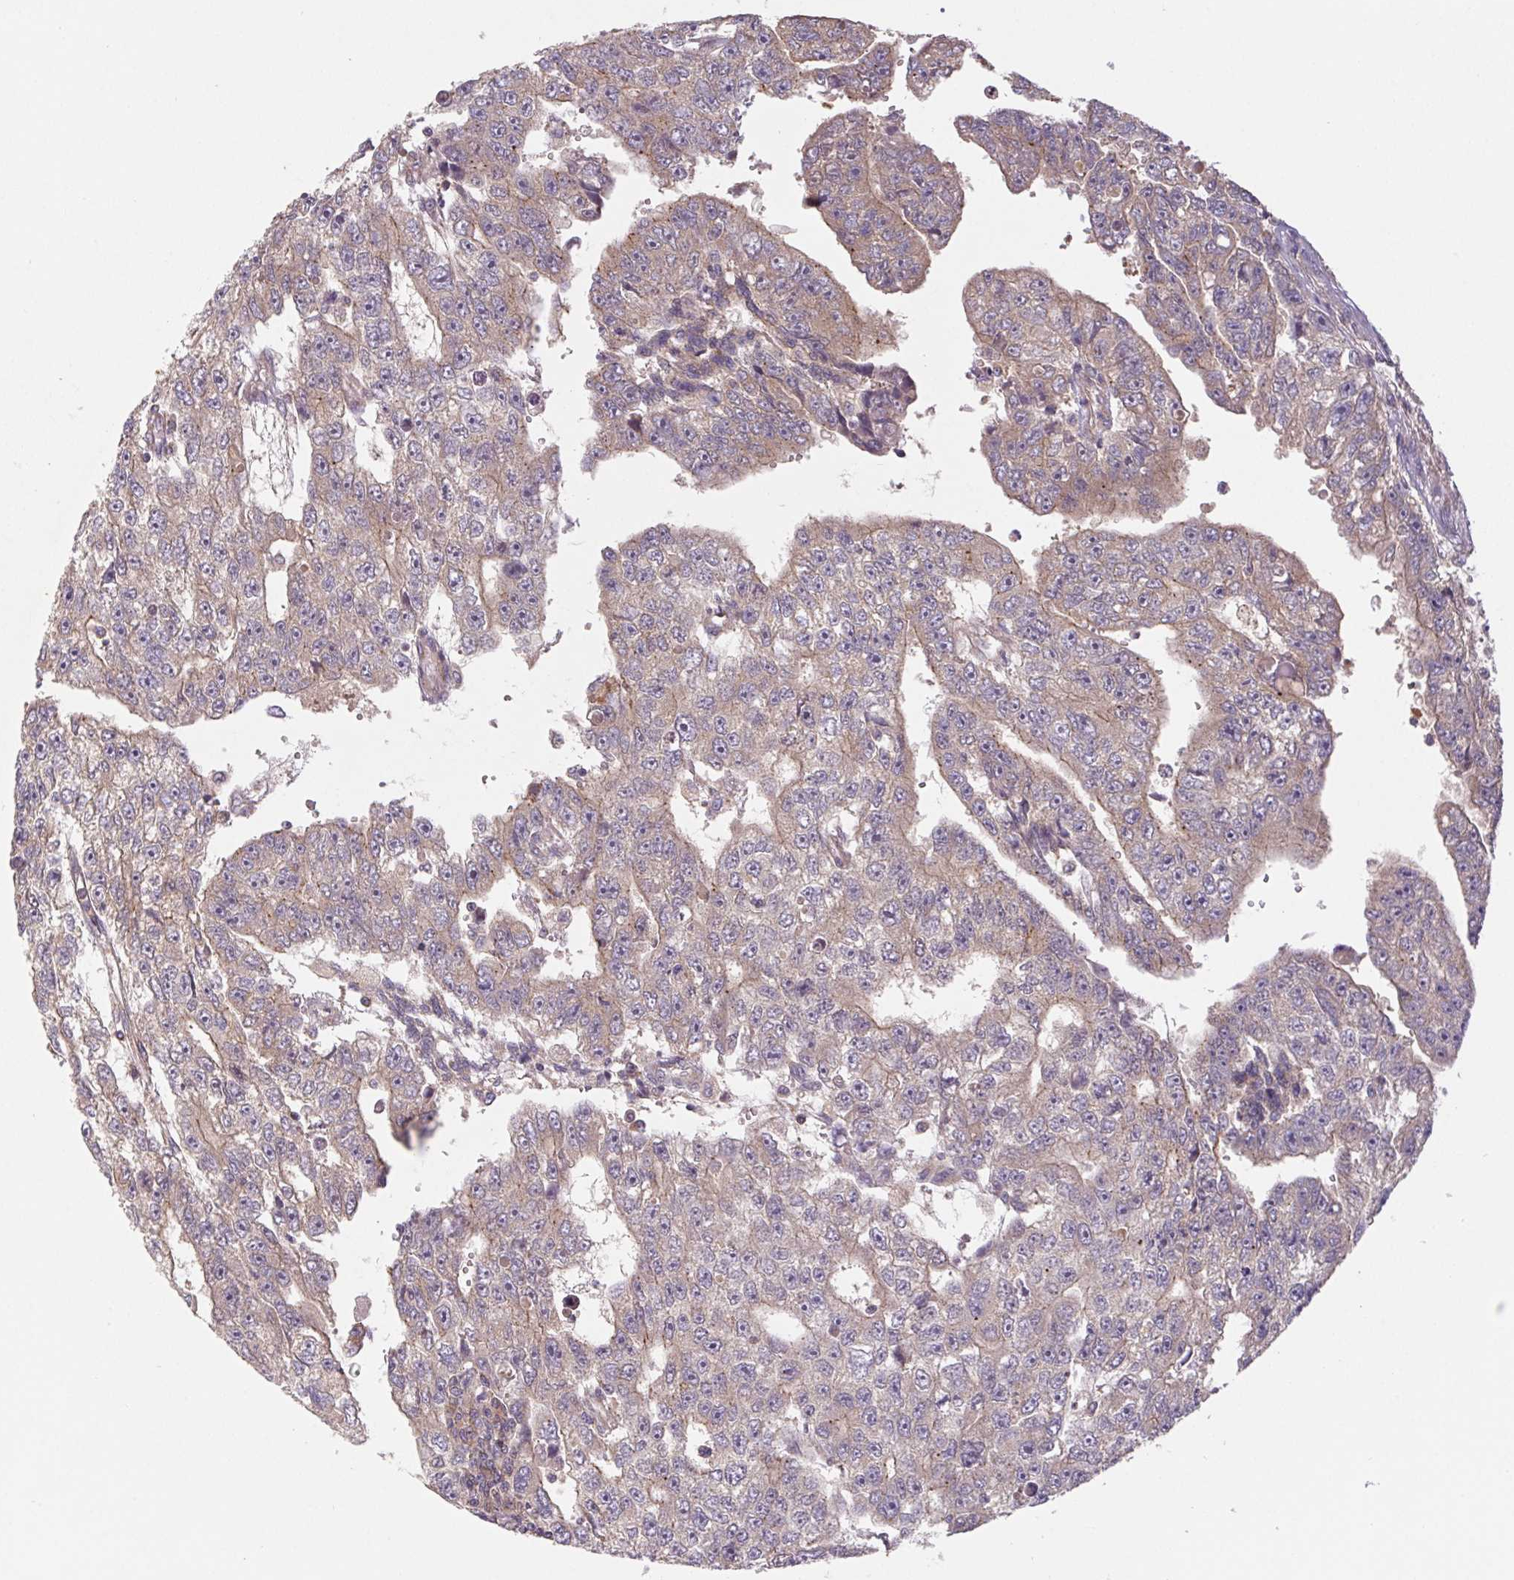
{"staining": {"intensity": "moderate", "quantity": "25%-75%", "location": "cytoplasmic/membranous"}, "tissue": "testis cancer", "cell_type": "Tumor cells", "image_type": "cancer", "snomed": [{"axis": "morphology", "description": "Carcinoma, Embryonal, NOS"}, {"axis": "topography", "description": "Testis"}], "caption": "Tumor cells reveal moderate cytoplasmic/membranous expression in about 25%-75% of cells in testis cancer (embryonal carcinoma).", "gene": "MTHFD1", "patient": {"sex": "male", "age": 20}}